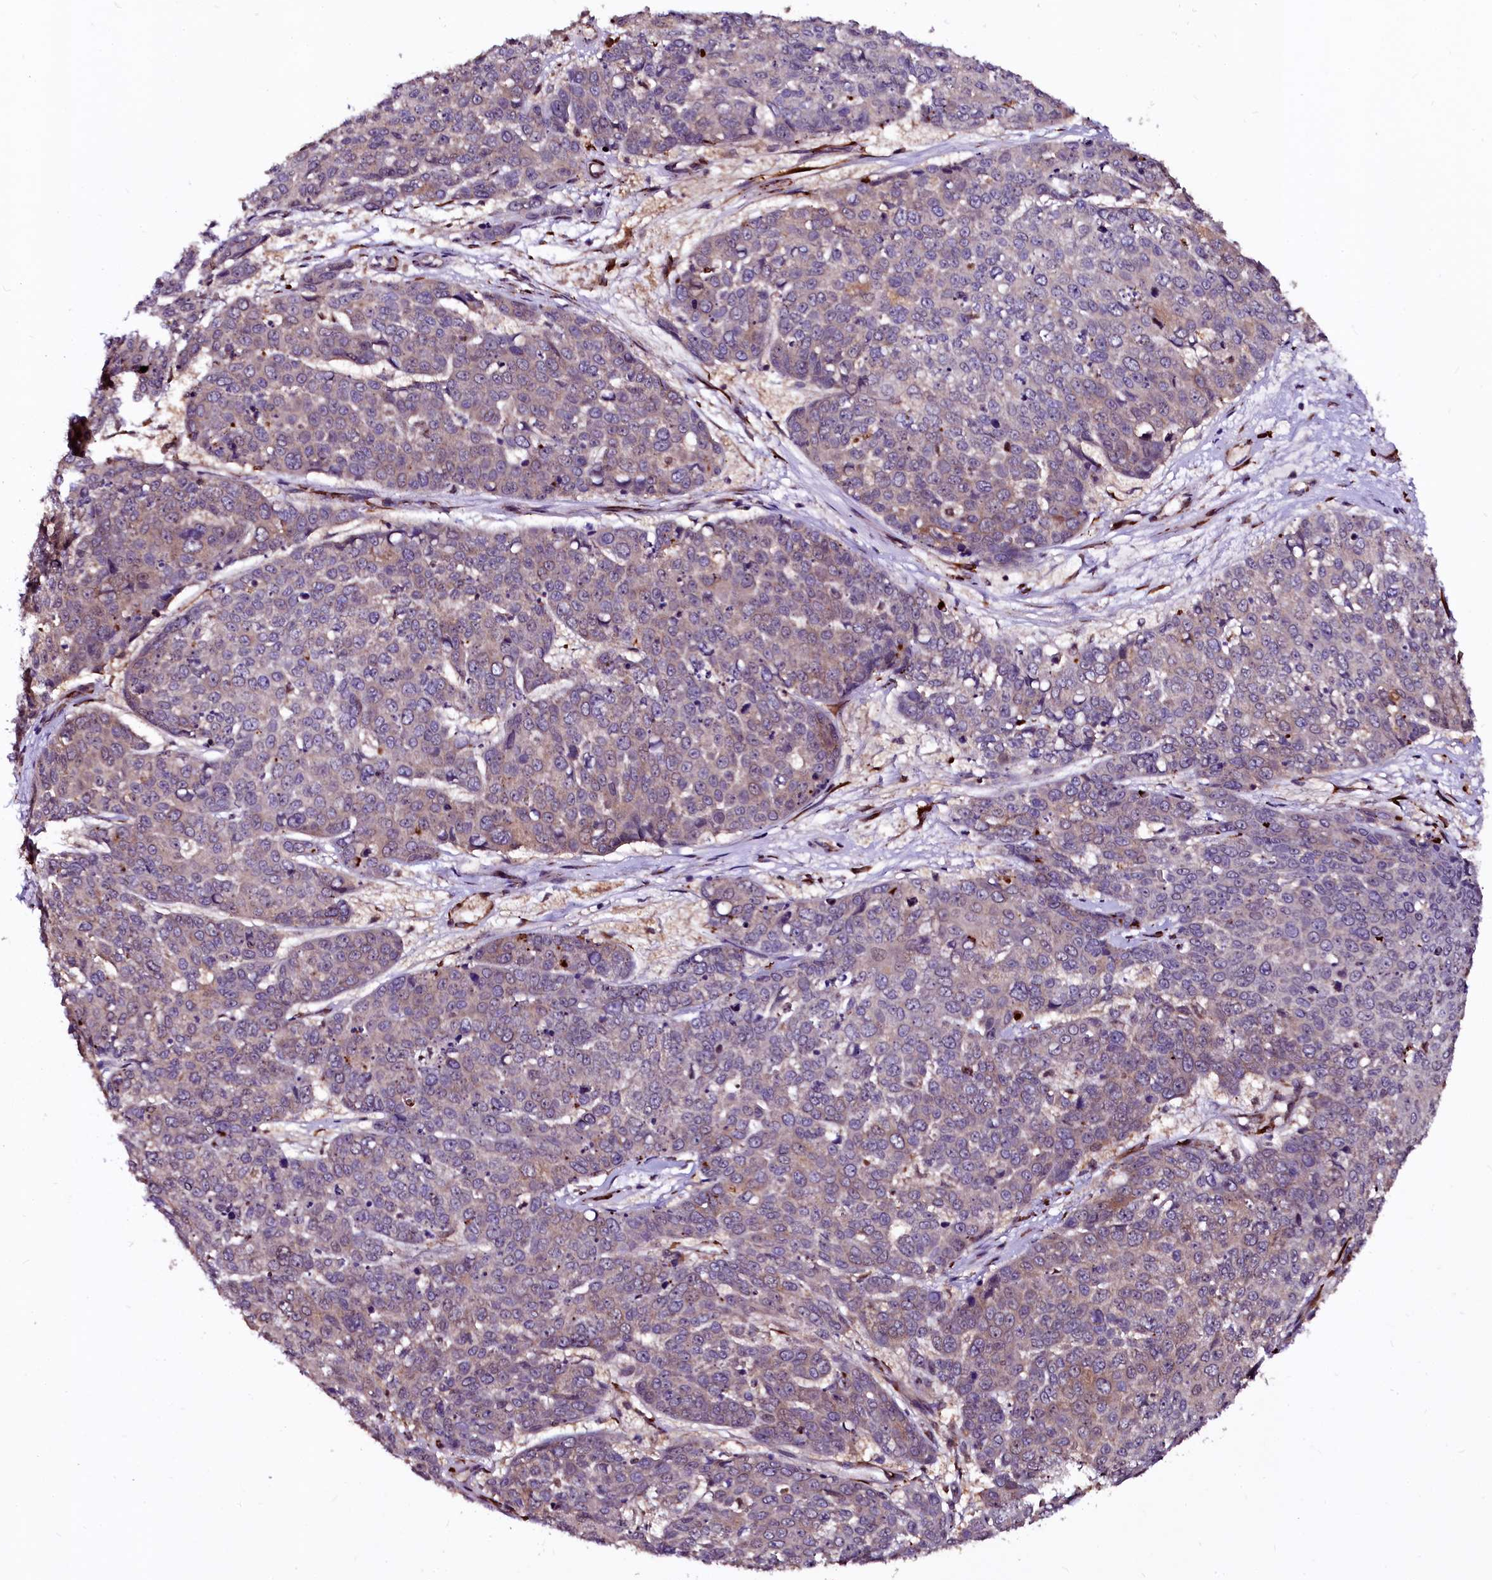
{"staining": {"intensity": "weak", "quantity": "<25%", "location": "cytoplasmic/membranous"}, "tissue": "skin cancer", "cell_type": "Tumor cells", "image_type": "cancer", "snomed": [{"axis": "morphology", "description": "Squamous cell carcinoma, NOS"}, {"axis": "topography", "description": "Skin"}], "caption": "Tumor cells are negative for brown protein staining in squamous cell carcinoma (skin).", "gene": "N4BP1", "patient": {"sex": "male", "age": 71}}